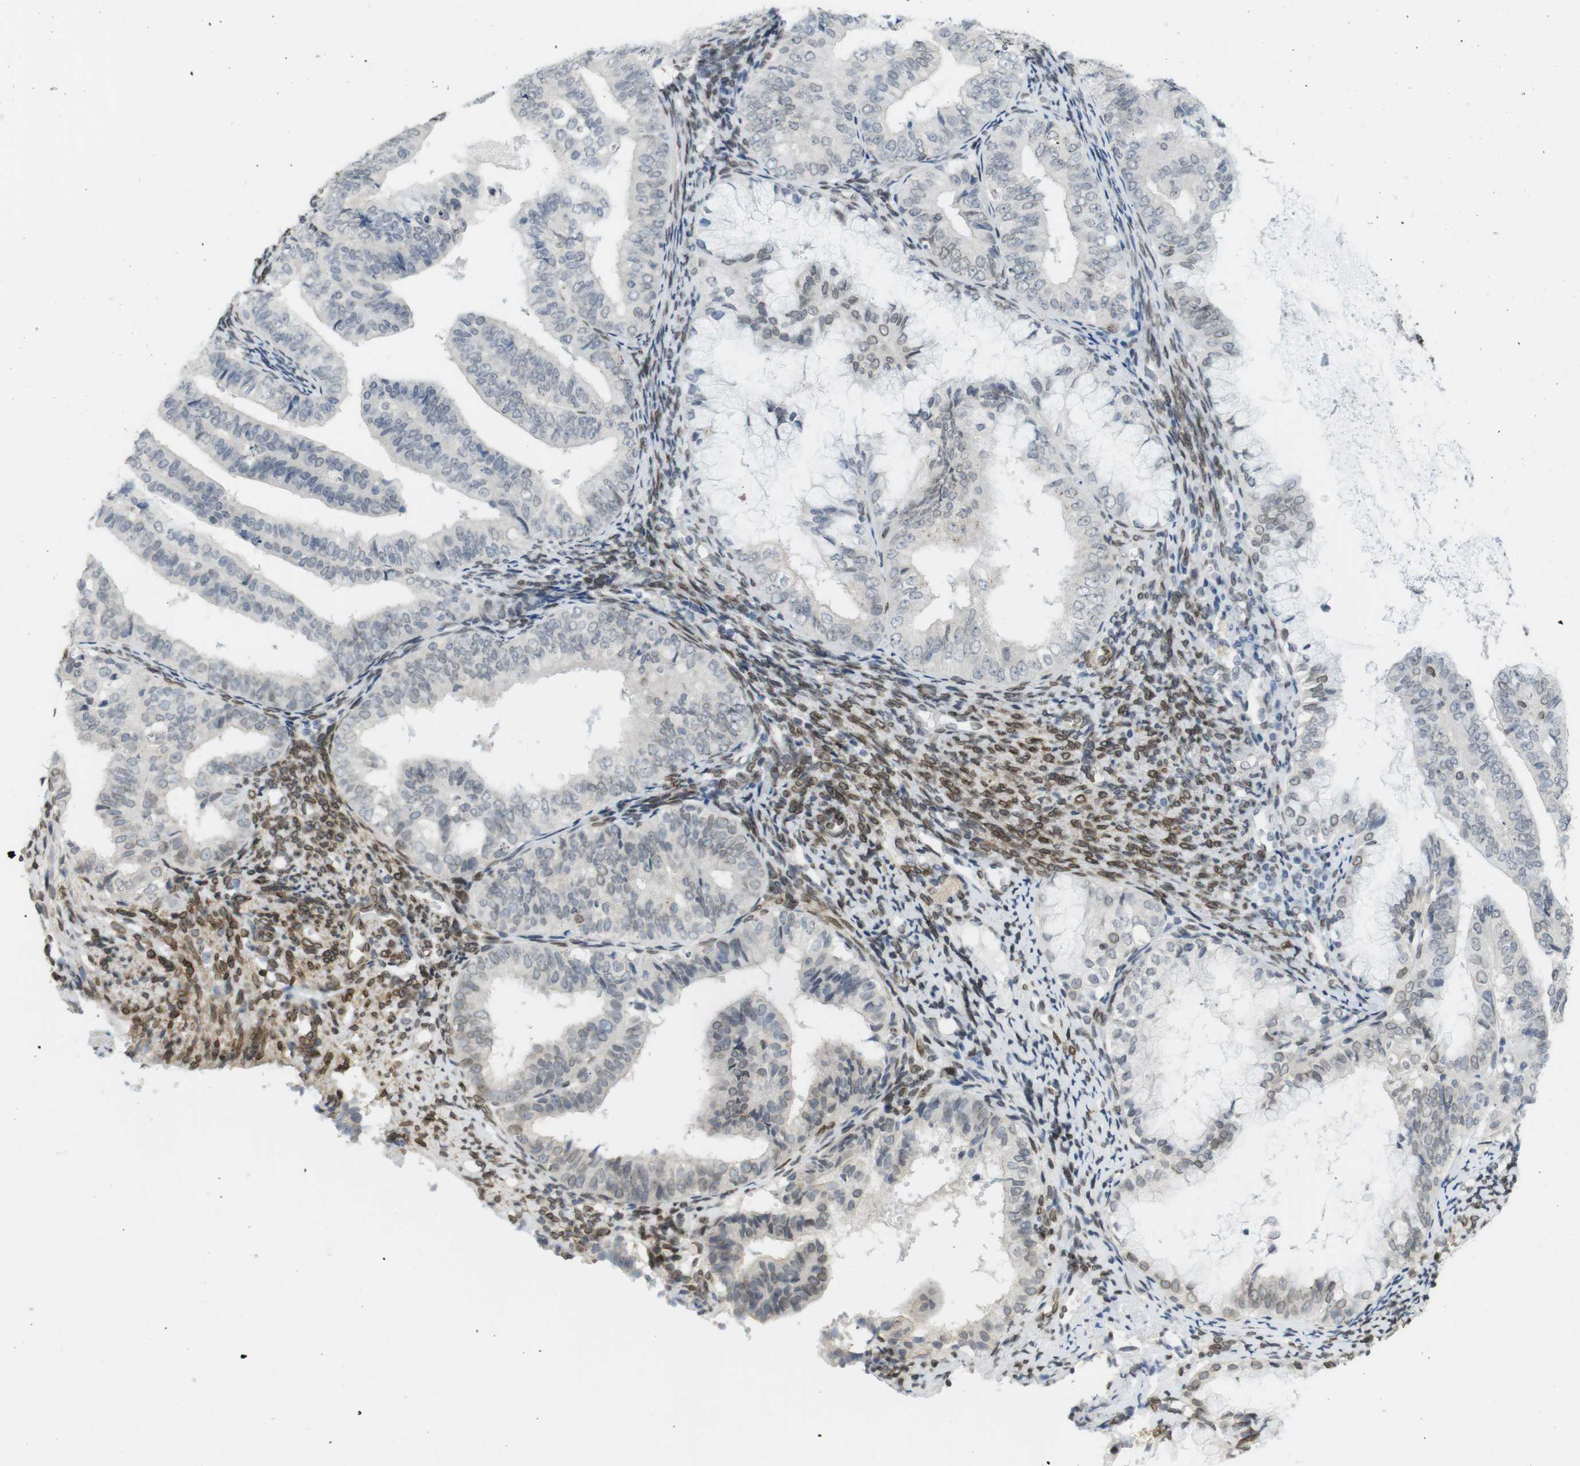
{"staining": {"intensity": "negative", "quantity": "none", "location": "none"}, "tissue": "endometrial cancer", "cell_type": "Tumor cells", "image_type": "cancer", "snomed": [{"axis": "morphology", "description": "Adenocarcinoma, NOS"}, {"axis": "topography", "description": "Endometrium"}], "caption": "Immunohistochemistry of human adenocarcinoma (endometrial) exhibits no expression in tumor cells.", "gene": "ARL6IP6", "patient": {"sex": "female", "age": 63}}